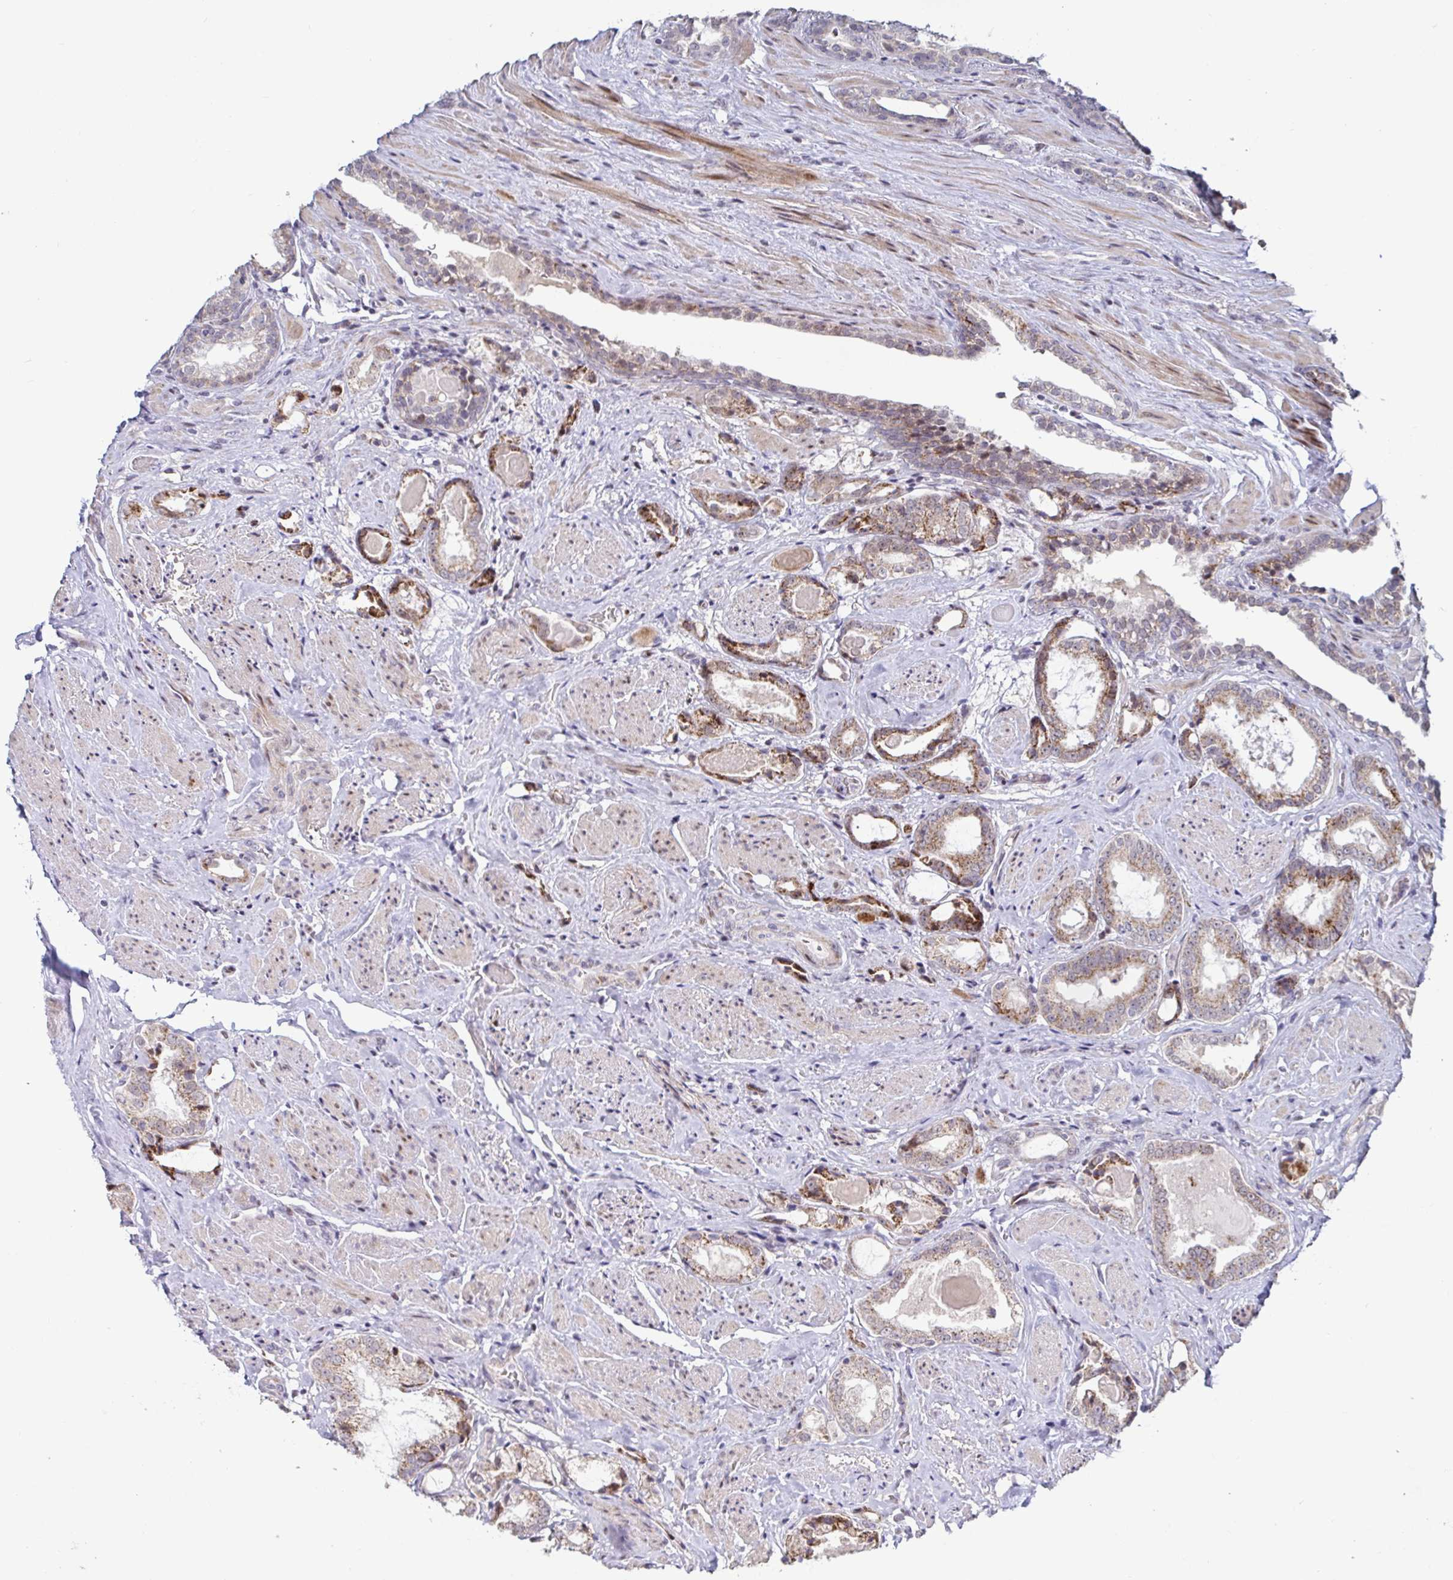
{"staining": {"intensity": "moderate", "quantity": ">75%", "location": "cytoplasmic/membranous"}, "tissue": "prostate cancer", "cell_type": "Tumor cells", "image_type": "cancer", "snomed": [{"axis": "morphology", "description": "Adenocarcinoma, High grade"}, {"axis": "topography", "description": "Prostate"}], "caption": "Human adenocarcinoma (high-grade) (prostate) stained with a protein marker shows moderate staining in tumor cells.", "gene": "DZIP1", "patient": {"sex": "male", "age": 65}}